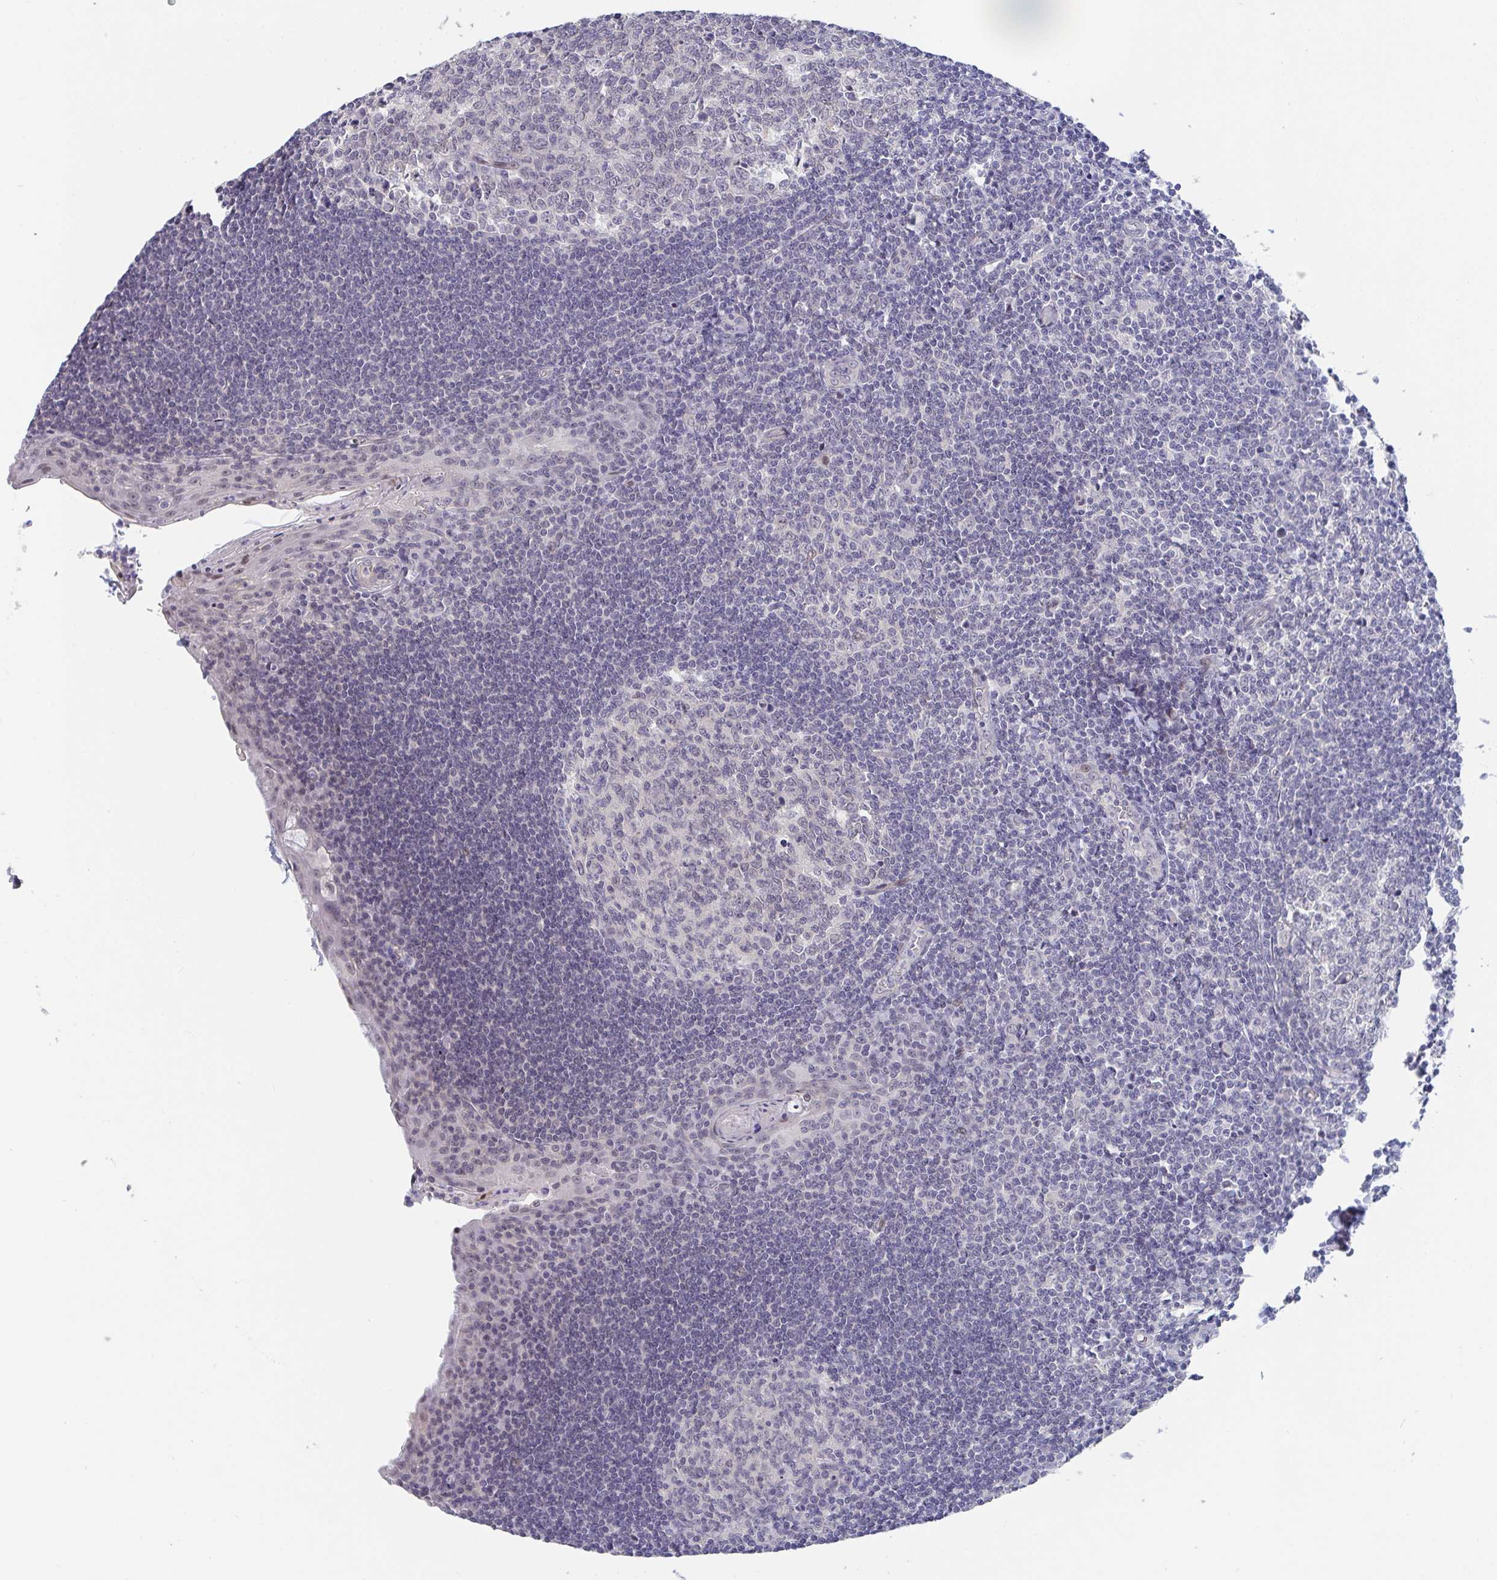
{"staining": {"intensity": "negative", "quantity": "none", "location": "none"}, "tissue": "tonsil", "cell_type": "Germinal center cells", "image_type": "normal", "snomed": [{"axis": "morphology", "description": "Normal tissue, NOS"}, {"axis": "topography", "description": "Tonsil"}], "caption": "Histopathology image shows no protein staining in germinal center cells of unremarkable tonsil.", "gene": "FAM156A", "patient": {"sex": "male", "age": 27}}